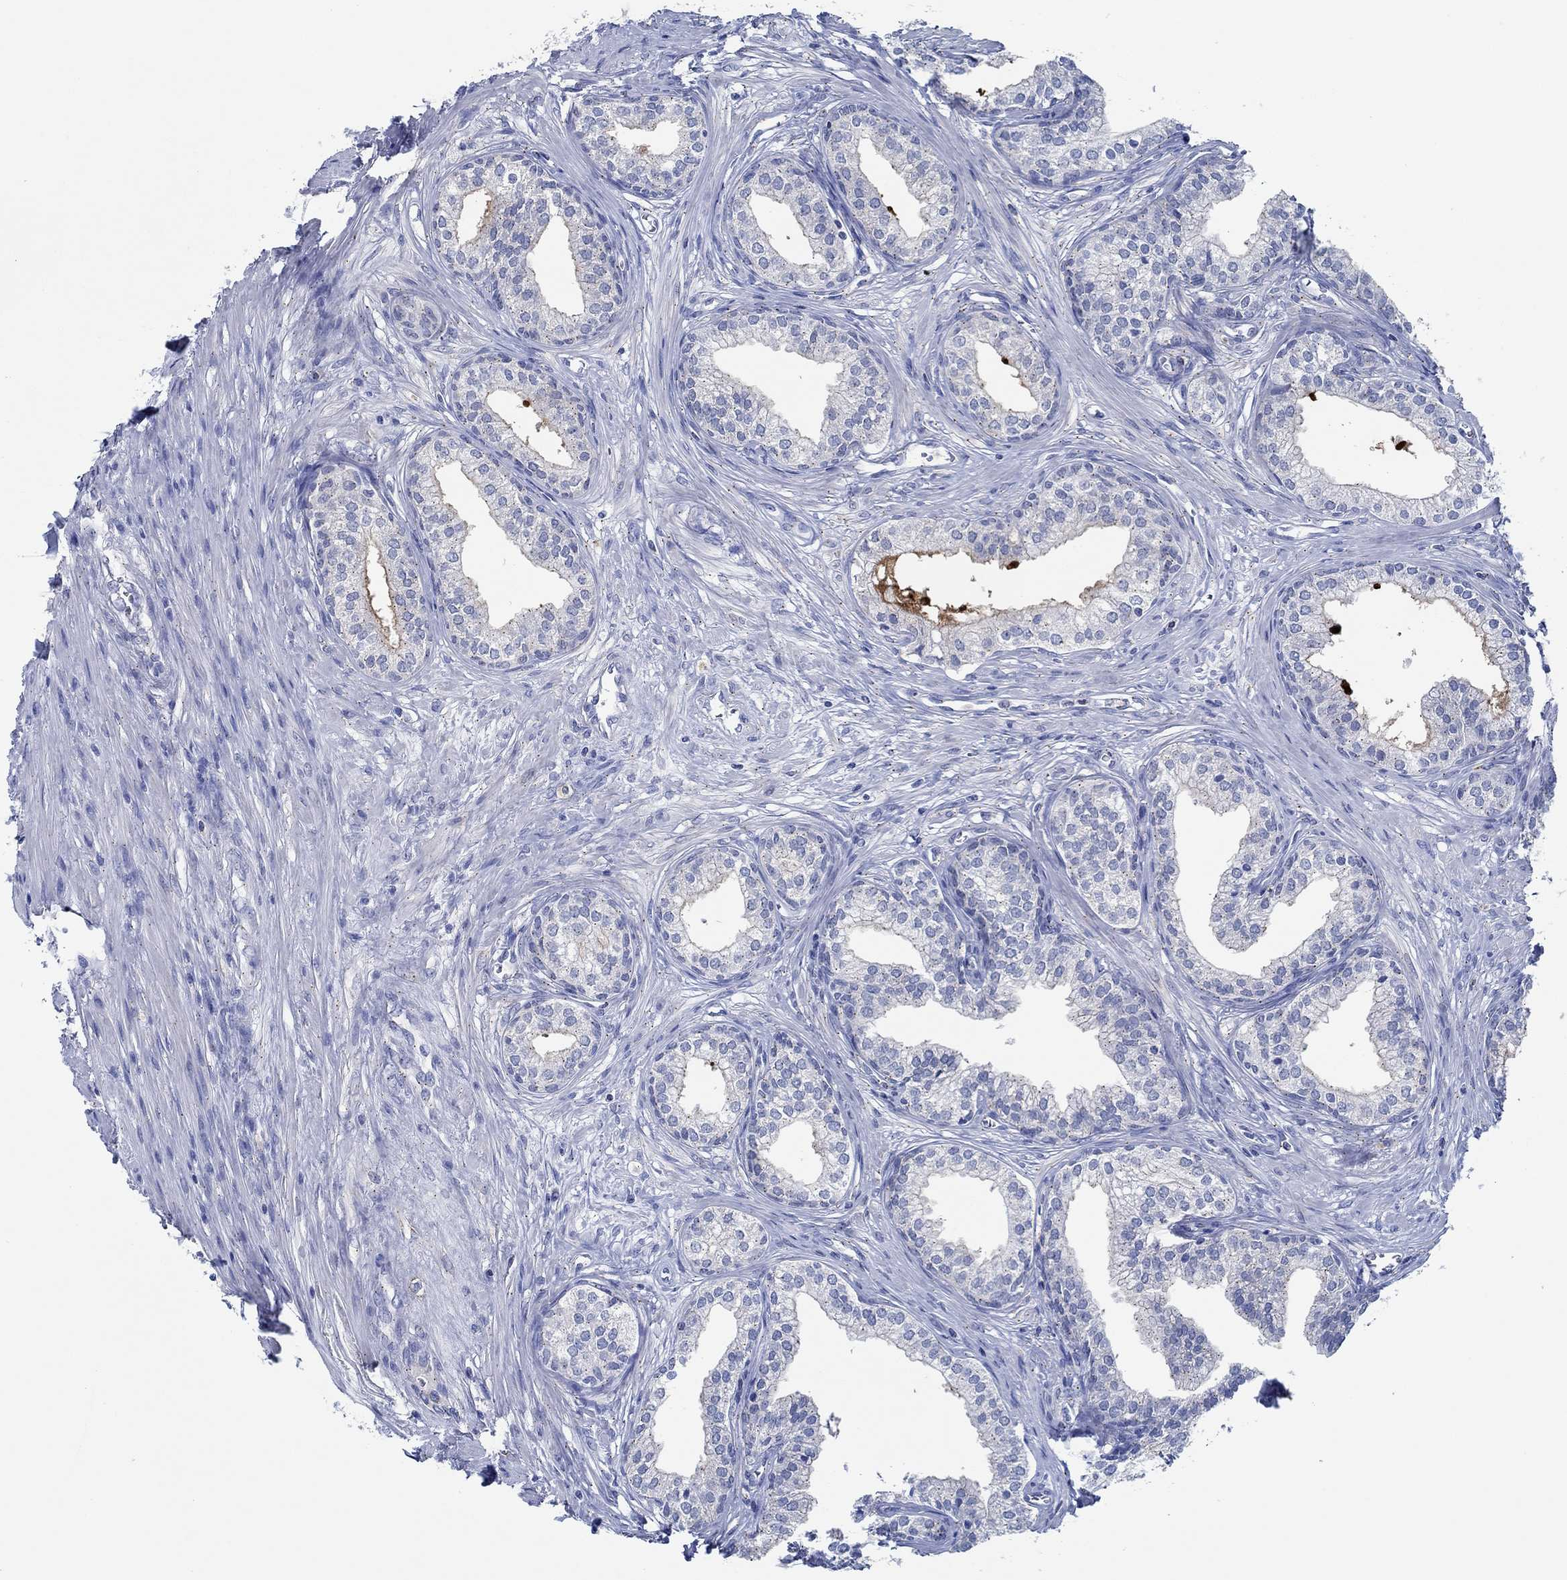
{"staining": {"intensity": "strong", "quantity": "<25%", "location": "cytoplasmic/membranous"}, "tissue": "prostate", "cell_type": "Glandular cells", "image_type": "normal", "snomed": [{"axis": "morphology", "description": "Normal tissue, NOS"}, {"axis": "topography", "description": "Prostate"}], "caption": "High-magnification brightfield microscopy of normal prostate stained with DAB (brown) and counterstained with hematoxylin (blue). glandular cells exhibit strong cytoplasmic/membranous staining is seen in about<25% of cells.", "gene": "CPM", "patient": {"sex": "male", "age": 65}}